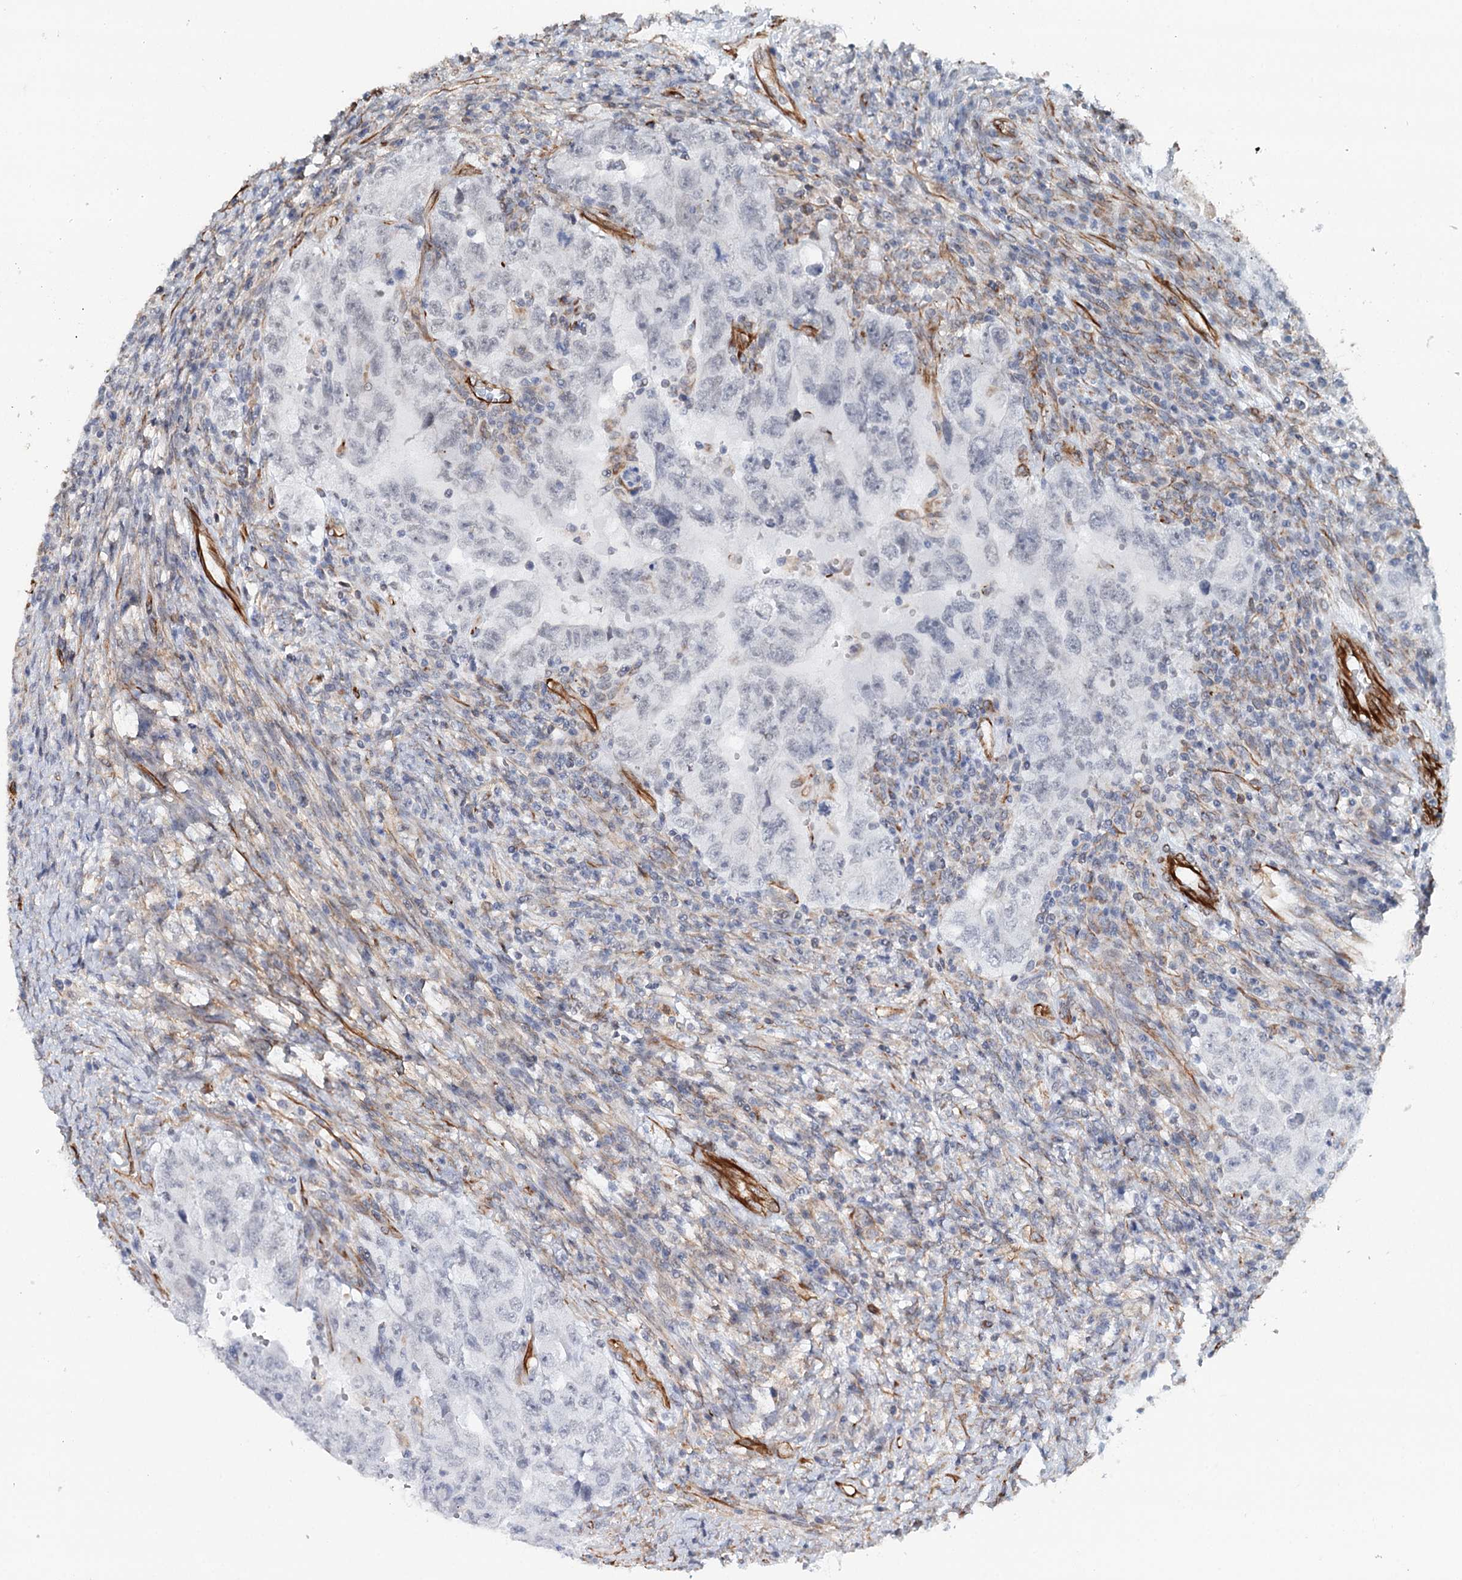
{"staining": {"intensity": "negative", "quantity": "none", "location": "none"}, "tissue": "testis cancer", "cell_type": "Tumor cells", "image_type": "cancer", "snomed": [{"axis": "morphology", "description": "Carcinoma, Embryonal, NOS"}, {"axis": "topography", "description": "Testis"}], "caption": "A histopathology image of testis cancer (embryonal carcinoma) stained for a protein shows no brown staining in tumor cells.", "gene": "SYNPO", "patient": {"sex": "male", "age": 26}}